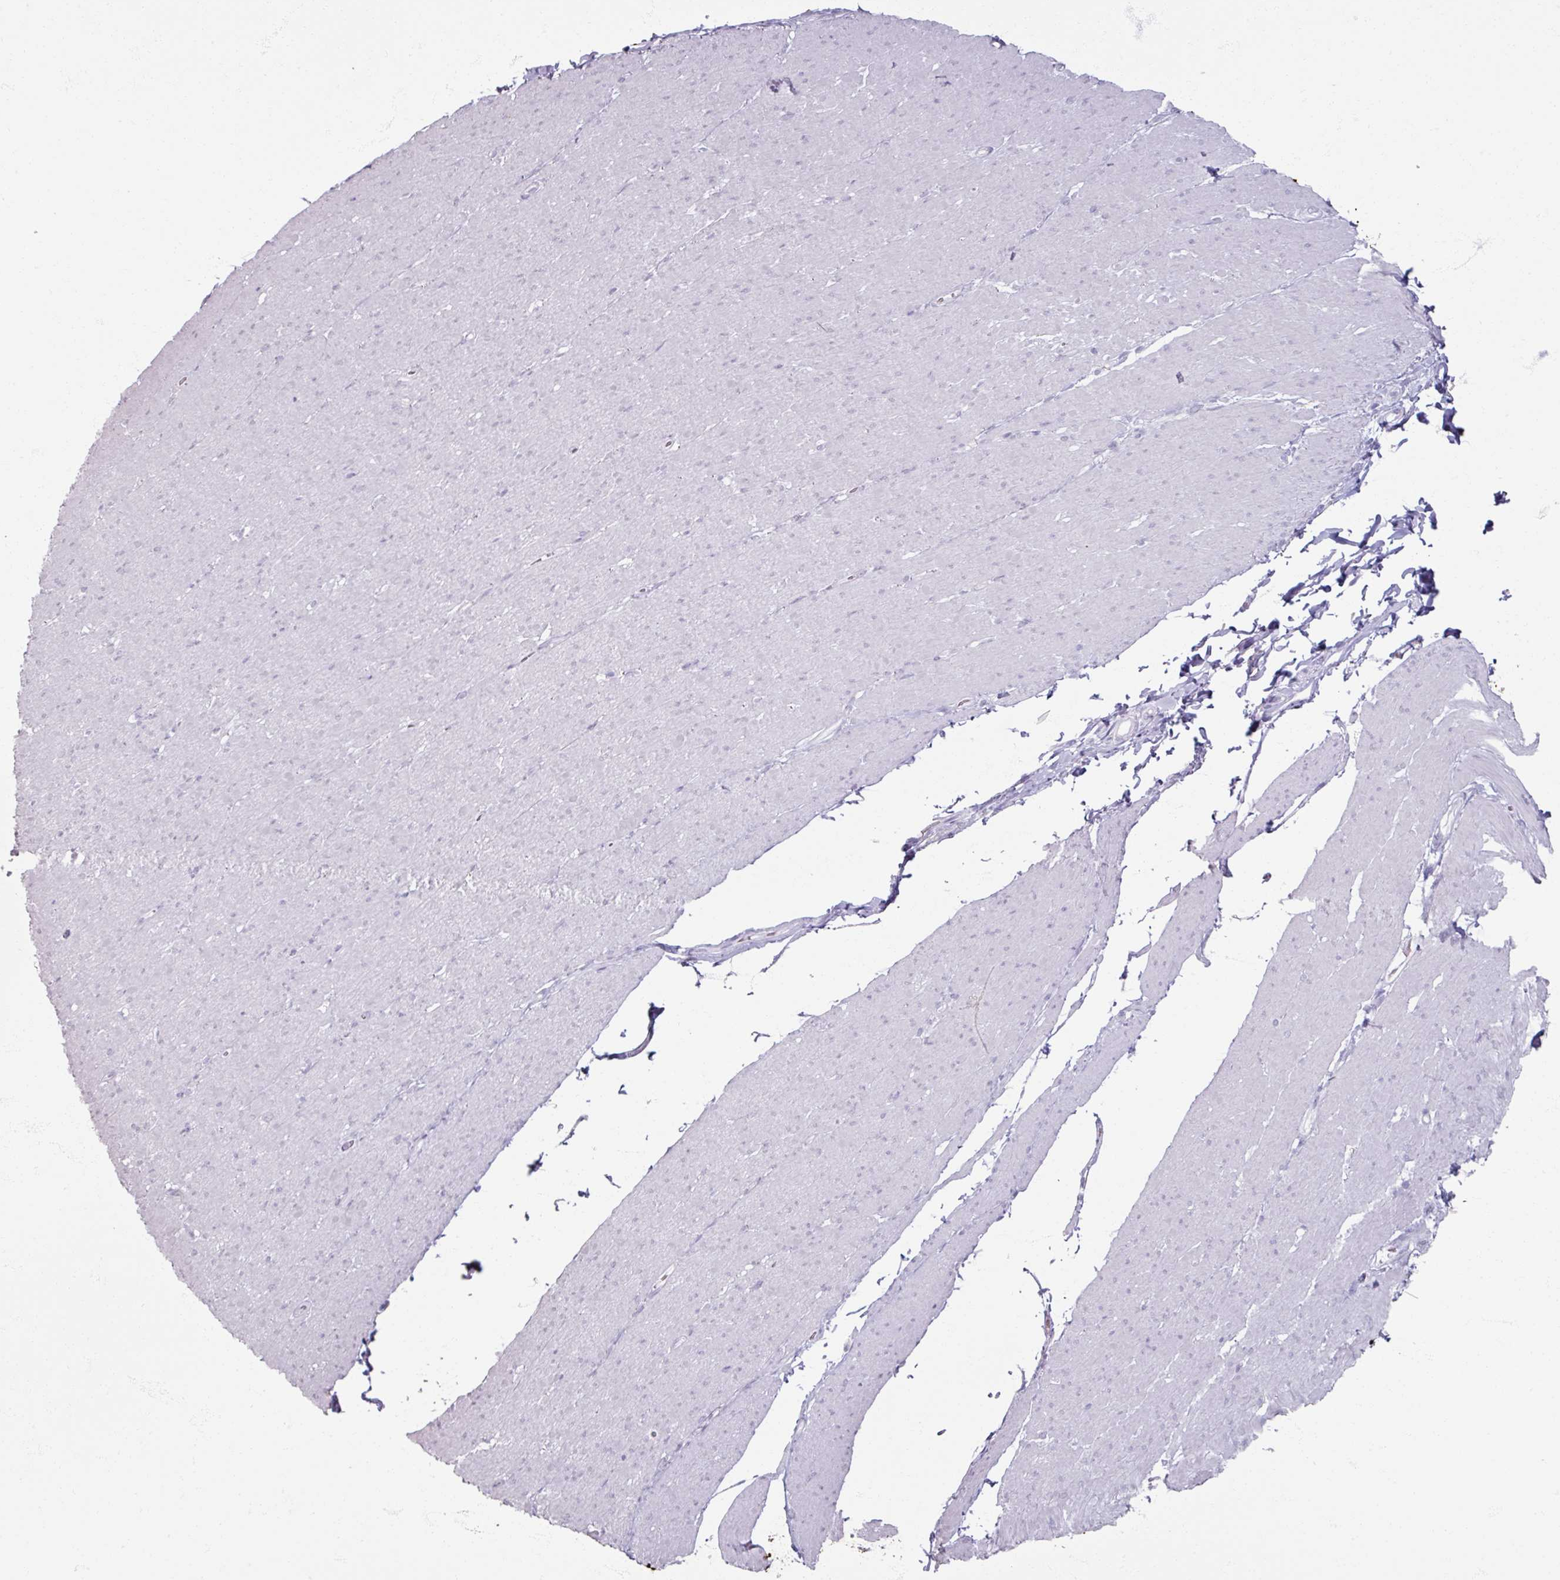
{"staining": {"intensity": "negative", "quantity": "none", "location": "none"}, "tissue": "smooth muscle", "cell_type": "Smooth muscle cells", "image_type": "normal", "snomed": [{"axis": "morphology", "description": "Normal tissue, NOS"}, {"axis": "topography", "description": "Smooth muscle"}, {"axis": "topography", "description": "Rectum"}], "caption": "A high-resolution histopathology image shows IHC staining of unremarkable smooth muscle, which demonstrates no significant positivity in smooth muscle cells.", "gene": "TG", "patient": {"sex": "male", "age": 53}}